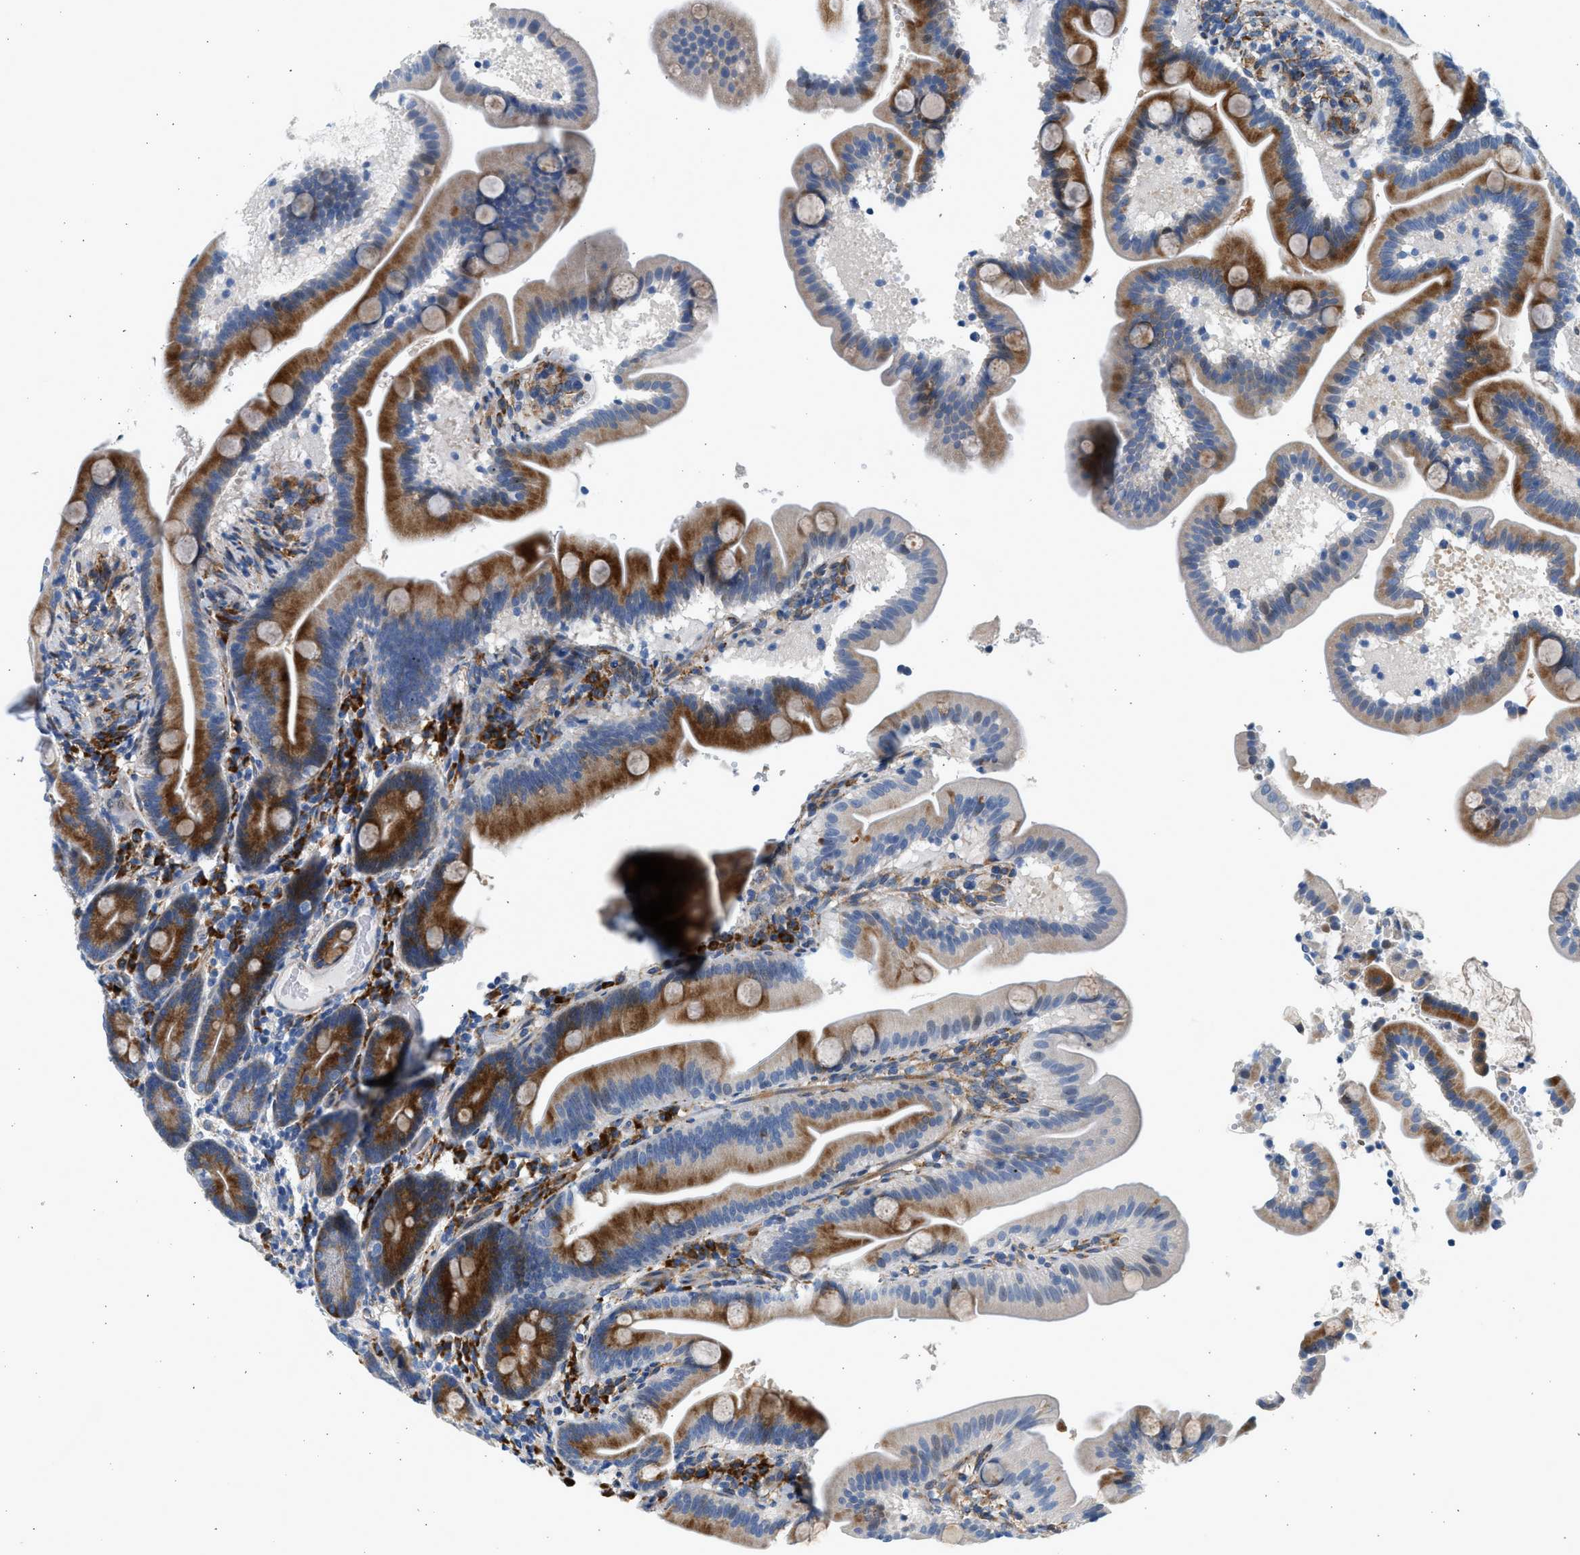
{"staining": {"intensity": "strong", "quantity": "25%-75%", "location": "cytoplasmic/membranous"}, "tissue": "duodenum", "cell_type": "Glandular cells", "image_type": "normal", "snomed": [{"axis": "morphology", "description": "Normal tissue, NOS"}, {"axis": "topography", "description": "Duodenum"}], "caption": "IHC photomicrograph of benign duodenum: human duodenum stained using immunohistochemistry reveals high levels of strong protein expression localized specifically in the cytoplasmic/membranous of glandular cells, appearing as a cytoplasmic/membranous brown color.", "gene": "CNTN6", "patient": {"sex": "male", "age": 54}}